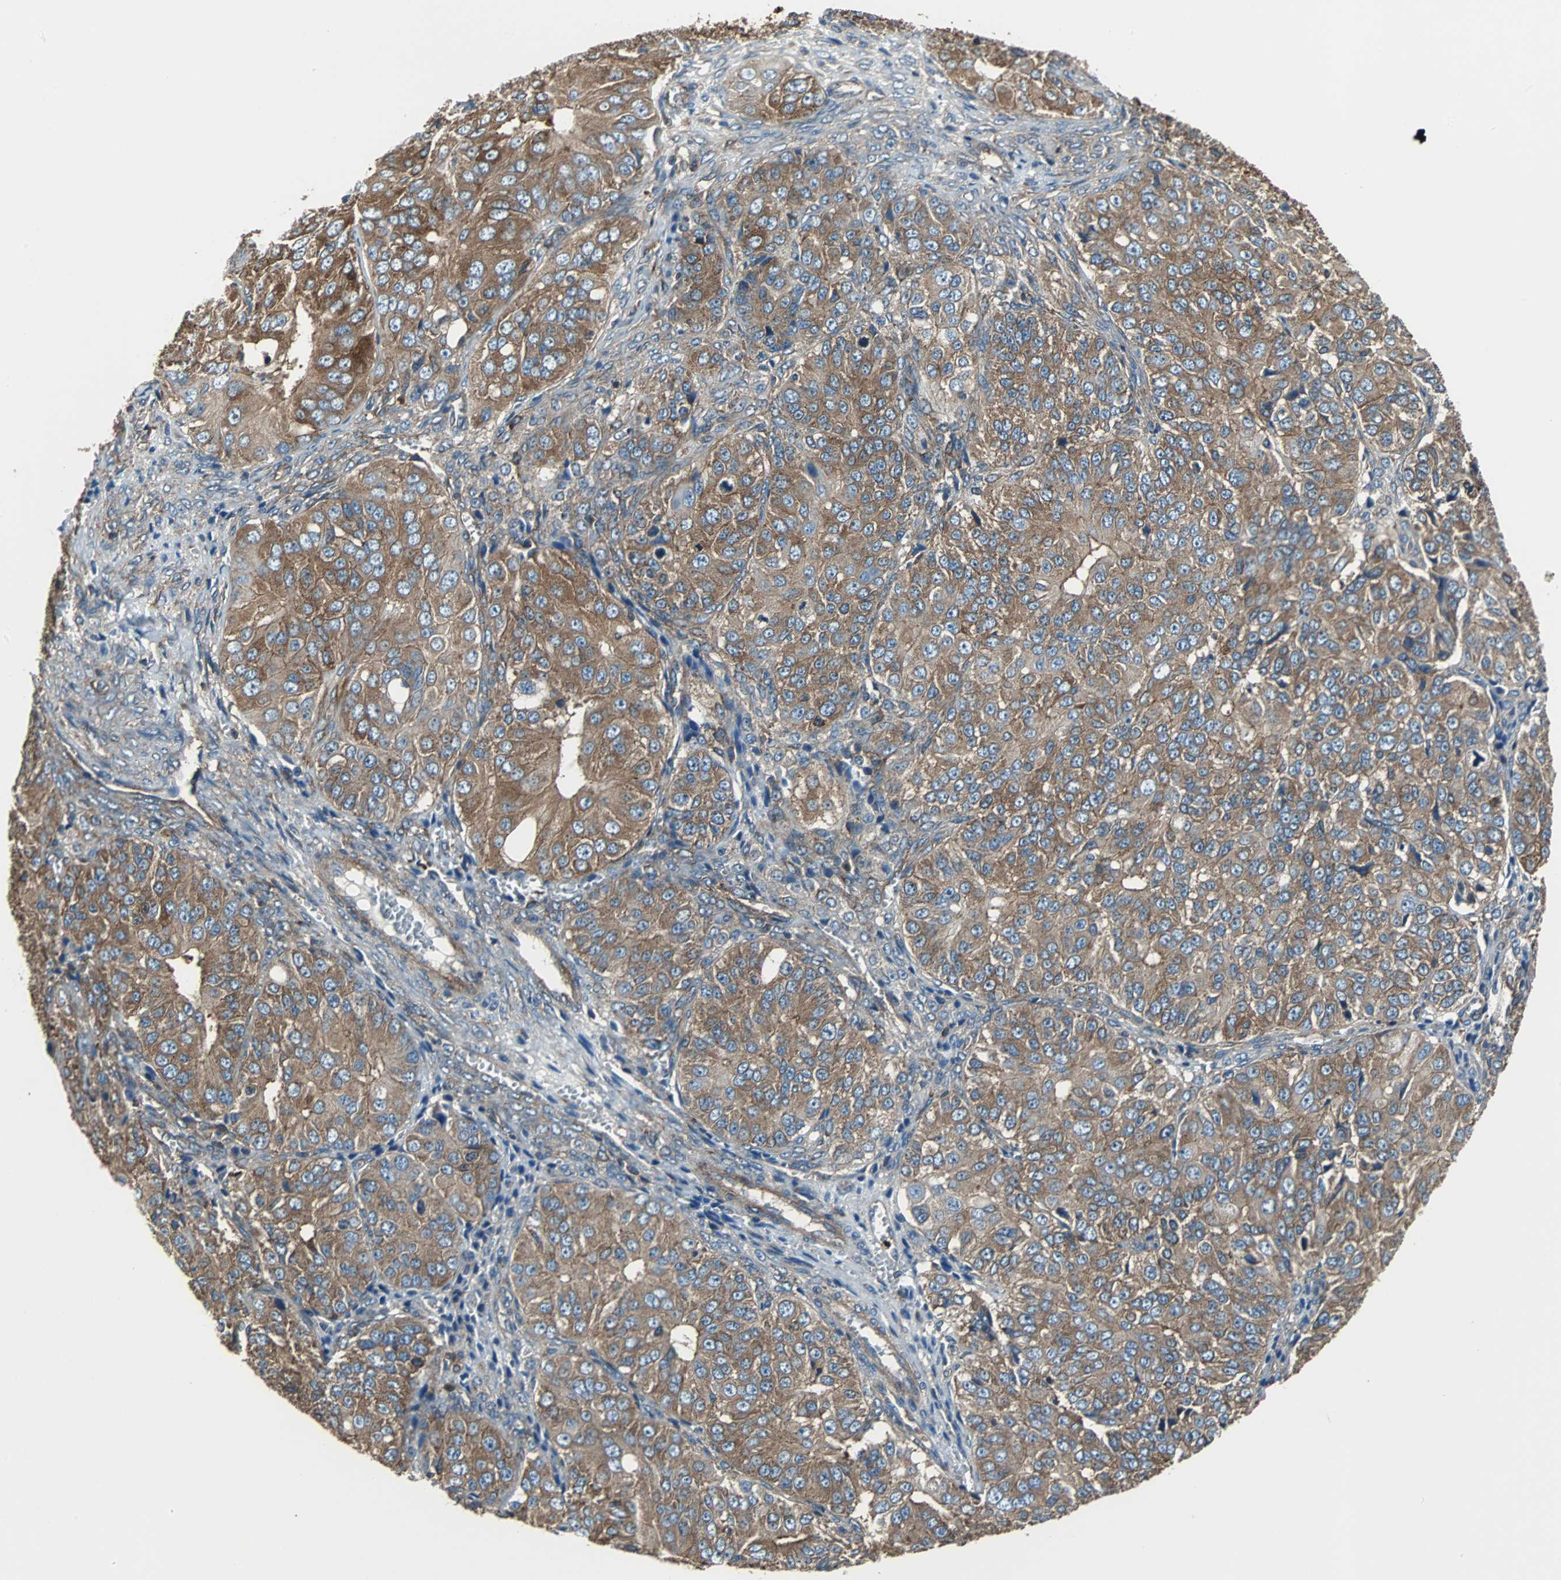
{"staining": {"intensity": "moderate", "quantity": ">75%", "location": "cytoplasmic/membranous"}, "tissue": "ovarian cancer", "cell_type": "Tumor cells", "image_type": "cancer", "snomed": [{"axis": "morphology", "description": "Carcinoma, endometroid"}, {"axis": "topography", "description": "Ovary"}], "caption": "This is an image of IHC staining of ovarian endometroid carcinoma, which shows moderate staining in the cytoplasmic/membranous of tumor cells.", "gene": "ACTN1", "patient": {"sex": "female", "age": 51}}